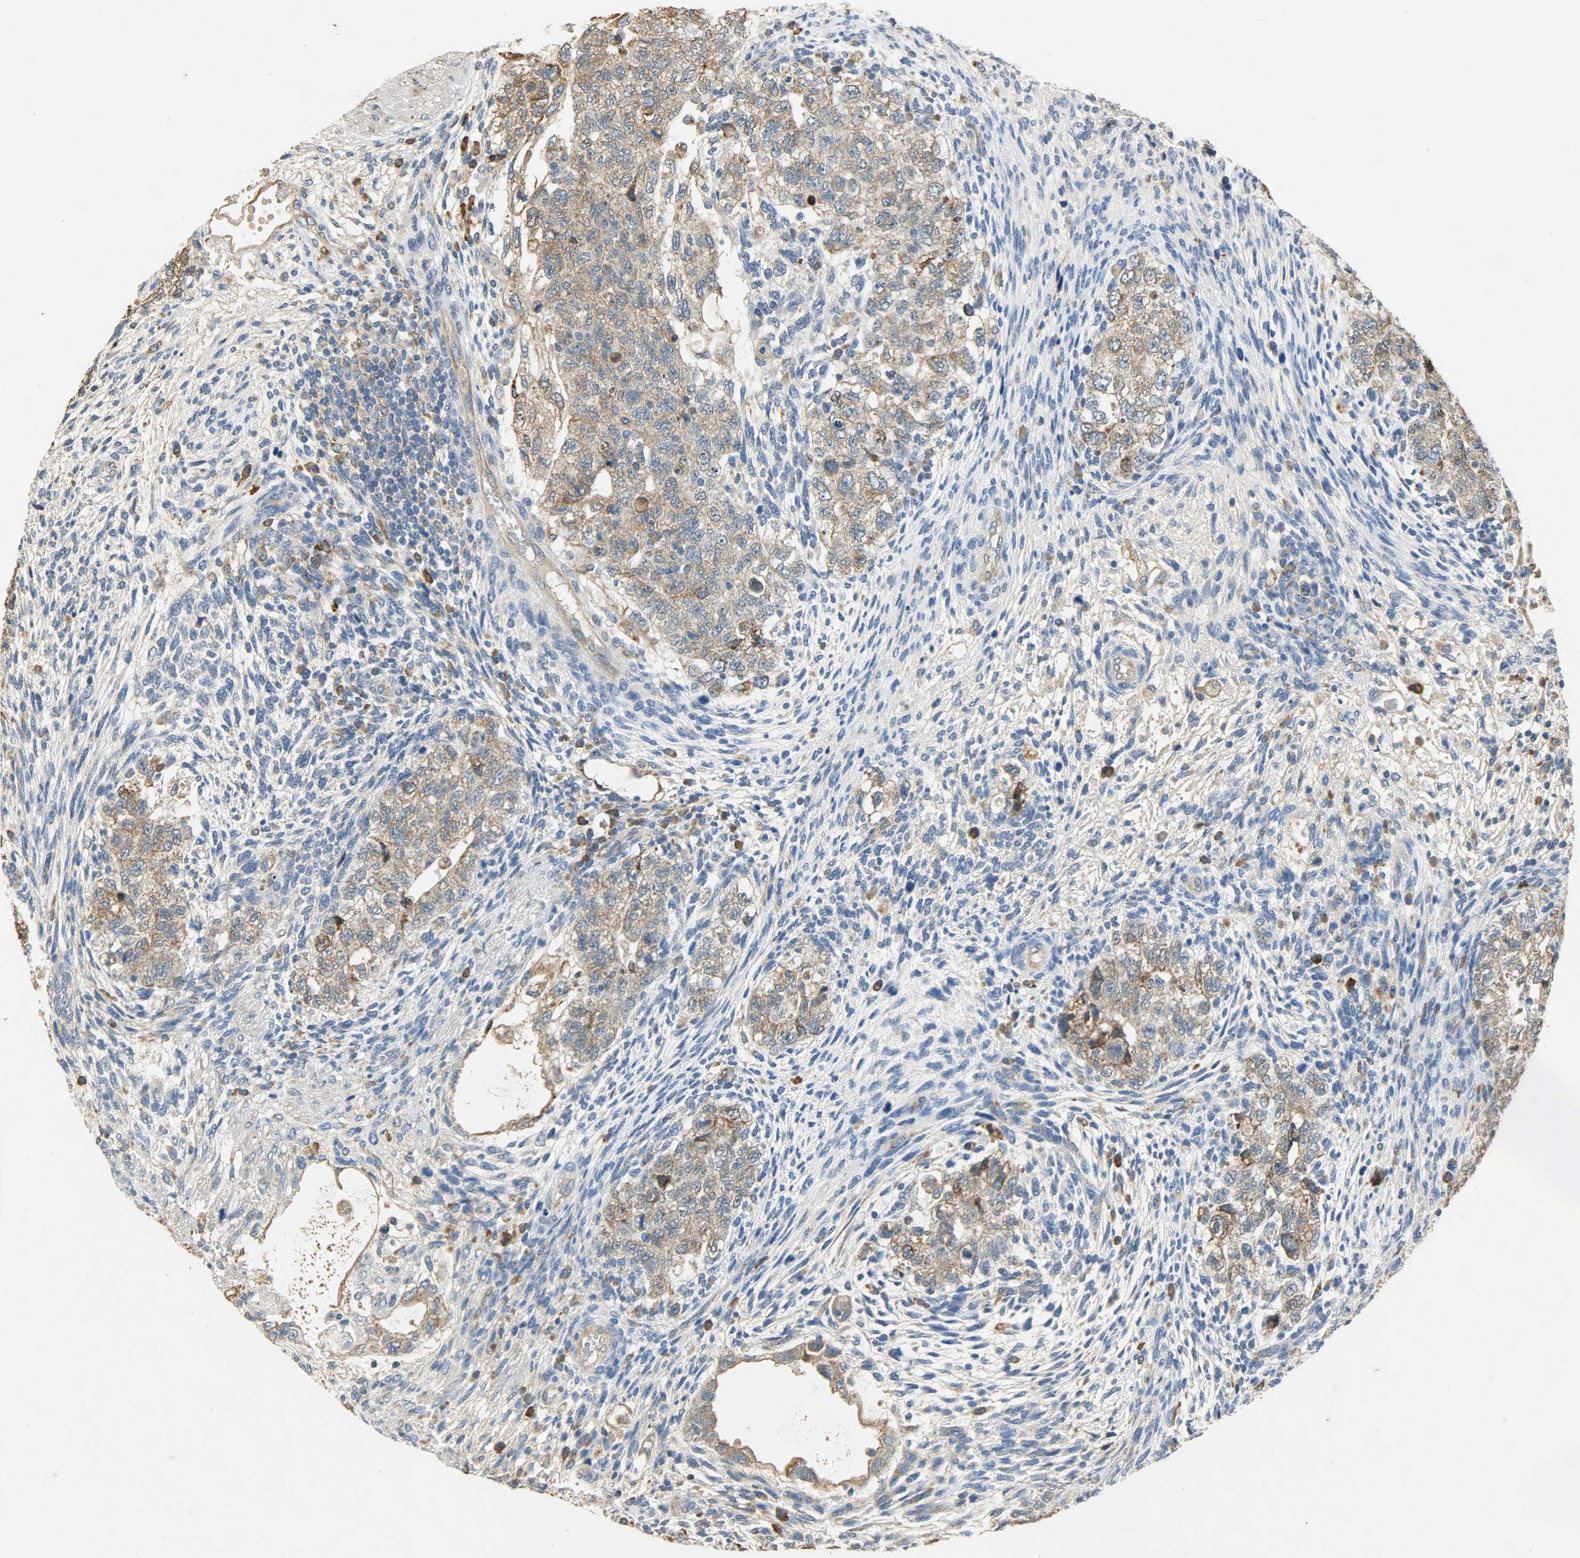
{"staining": {"intensity": "moderate", "quantity": ">75%", "location": "cytoplasmic/membranous"}, "tissue": "testis cancer", "cell_type": "Tumor cells", "image_type": "cancer", "snomed": [{"axis": "morphology", "description": "Normal tissue, NOS"}, {"axis": "morphology", "description": "Carcinoma, Embryonal, NOS"}, {"axis": "topography", "description": "Testis"}], "caption": "Moderate cytoplasmic/membranous protein staining is seen in approximately >75% of tumor cells in embryonal carcinoma (testis).", "gene": "HSPA5", "patient": {"sex": "male", "age": 36}}